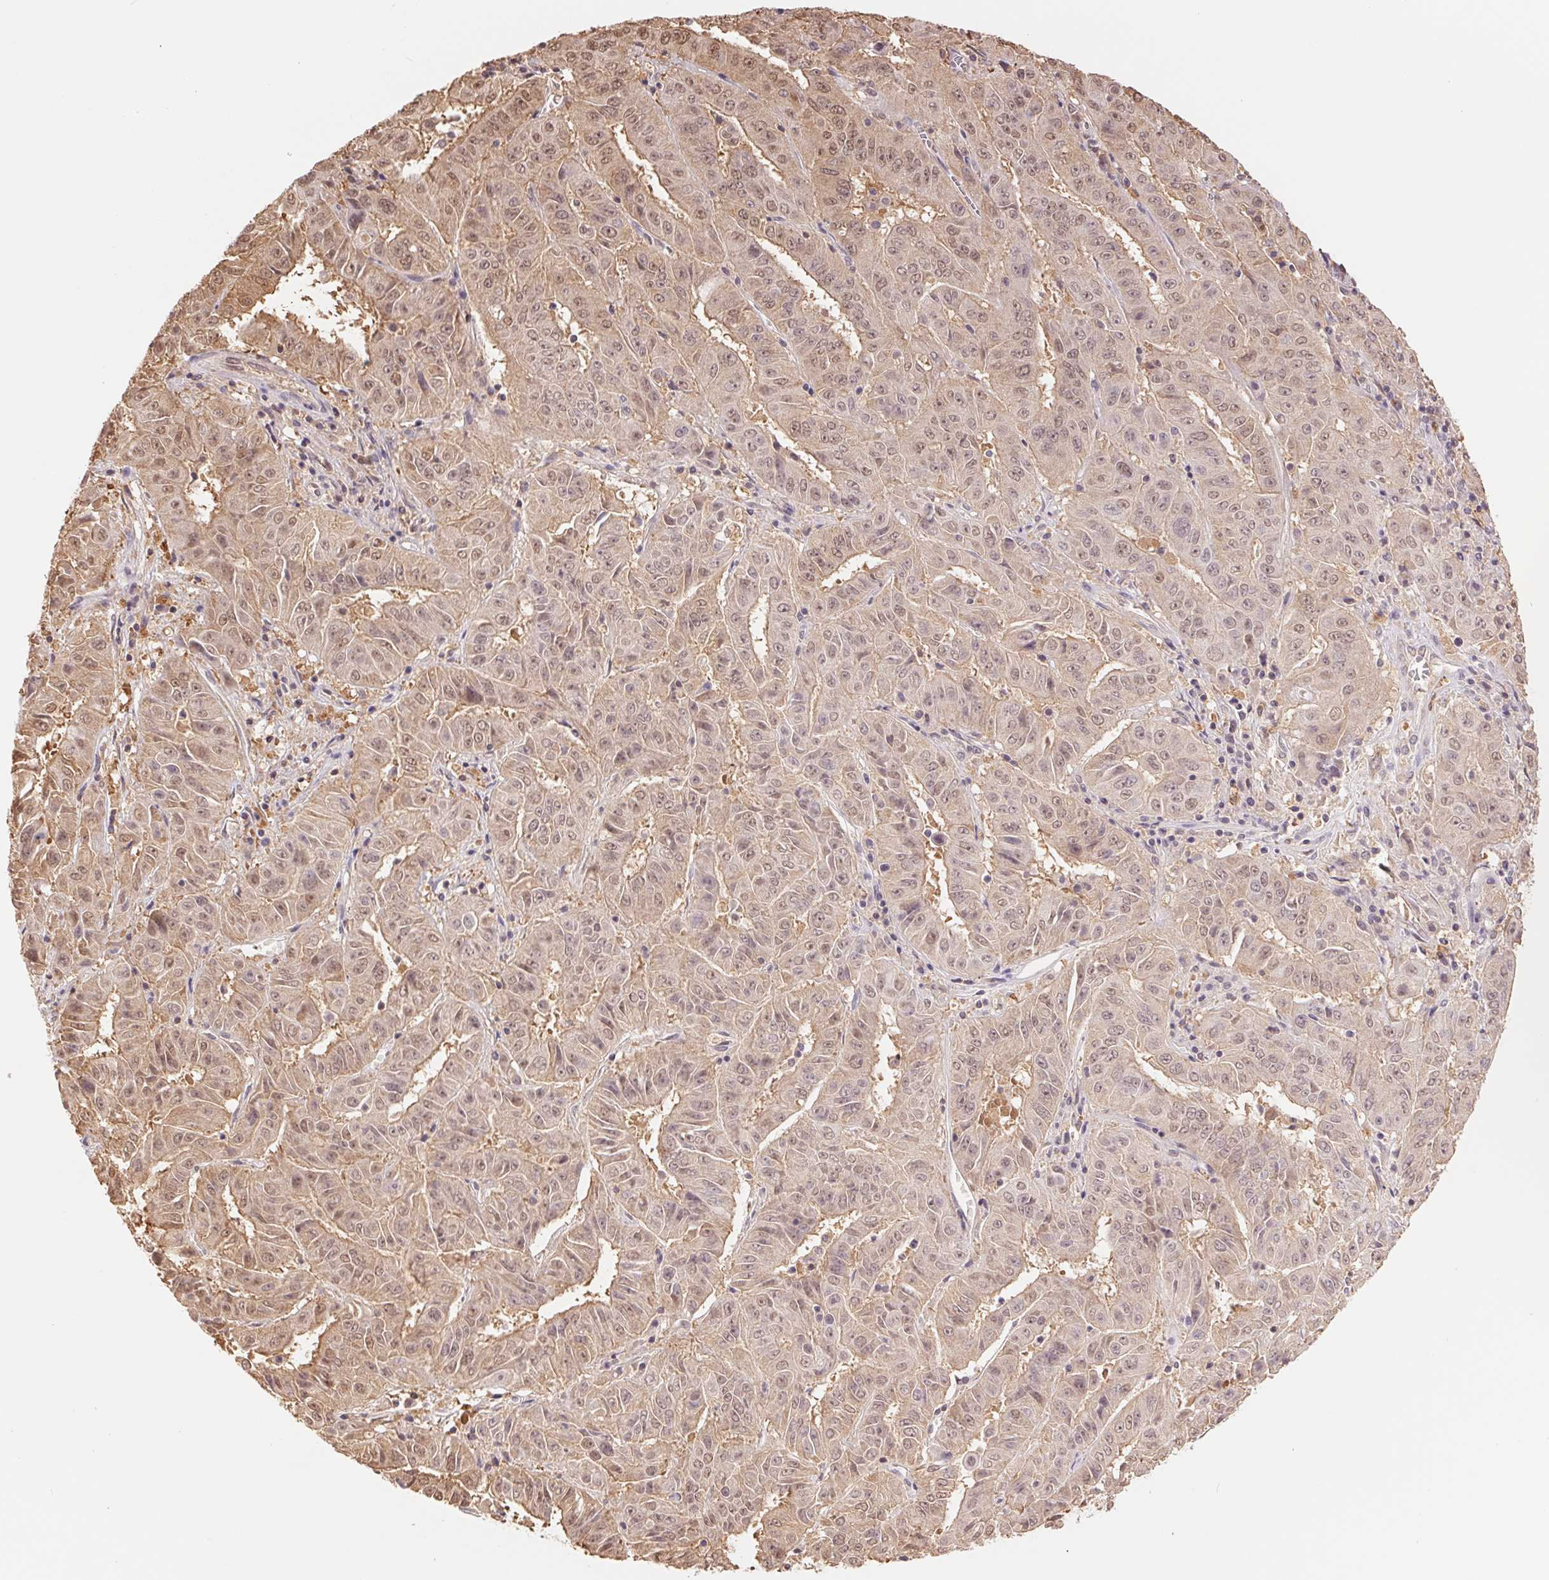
{"staining": {"intensity": "weak", "quantity": ">75%", "location": "cytoplasmic/membranous,nuclear"}, "tissue": "pancreatic cancer", "cell_type": "Tumor cells", "image_type": "cancer", "snomed": [{"axis": "morphology", "description": "Adenocarcinoma, NOS"}, {"axis": "topography", "description": "Pancreas"}], "caption": "Tumor cells reveal low levels of weak cytoplasmic/membranous and nuclear expression in about >75% of cells in human pancreatic adenocarcinoma.", "gene": "CDC123", "patient": {"sex": "male", "age": 63}}